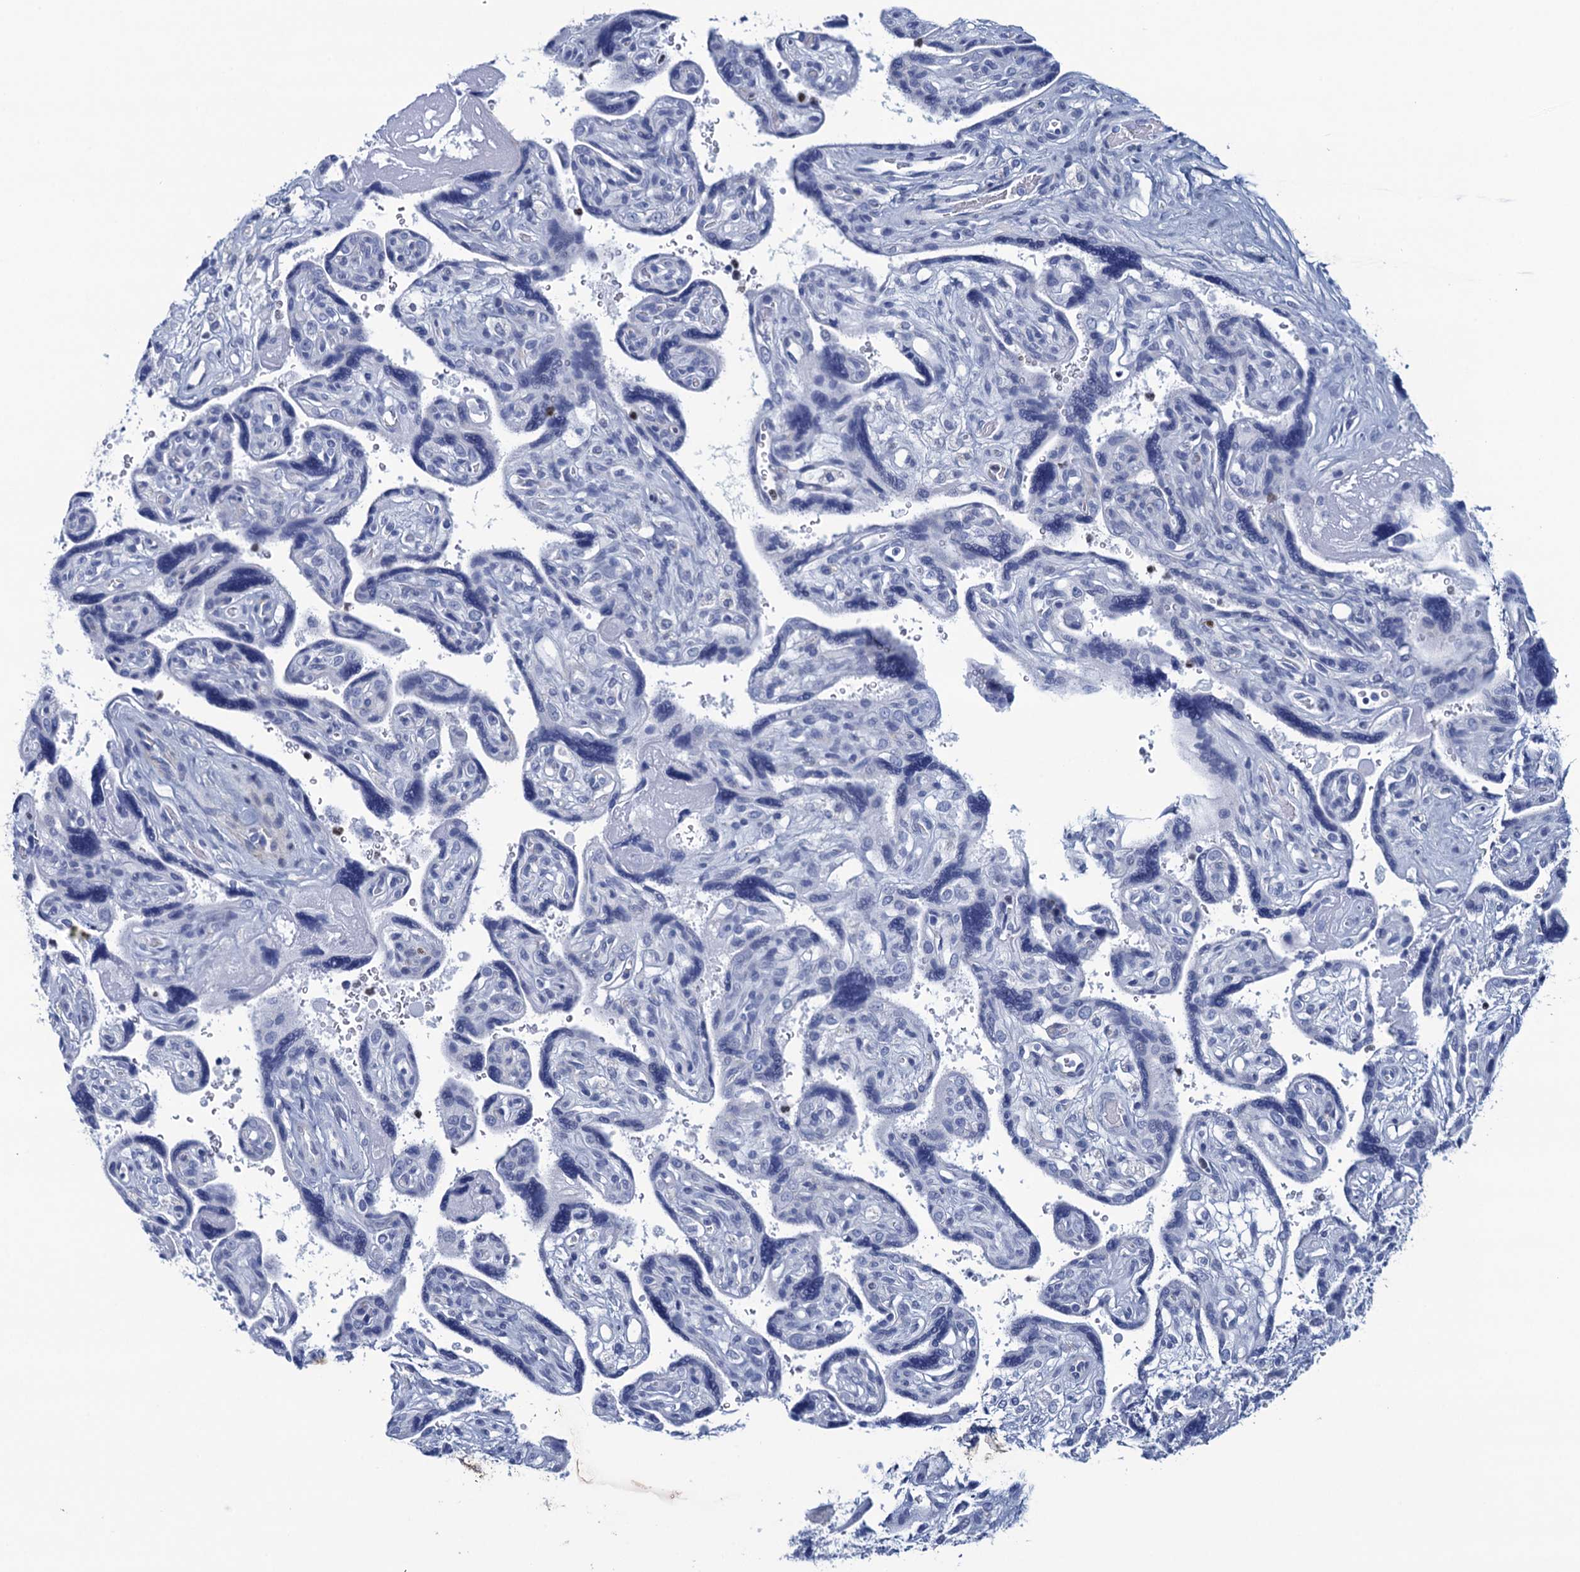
{"staining": {"intensity": "negative", "quantity": "none", "location": "none"}, "tissue": "placenta", "cell_type": "Trophoblastic cells", "image_type": "normal", "snomed": [{"axis": "morphology", "description": "Normal tissue, NOS"}, {"axis": "topography", "description": "Placenta"}], "caption": "Benign placenta was stained to show a protein in brown. There is no significant staining in trophoblastic cells. (Immunohistochemistry, brightfield microscopy, high magnification).", "gene": "RHCG", "patient": {"sex": "female", "age": 39}}